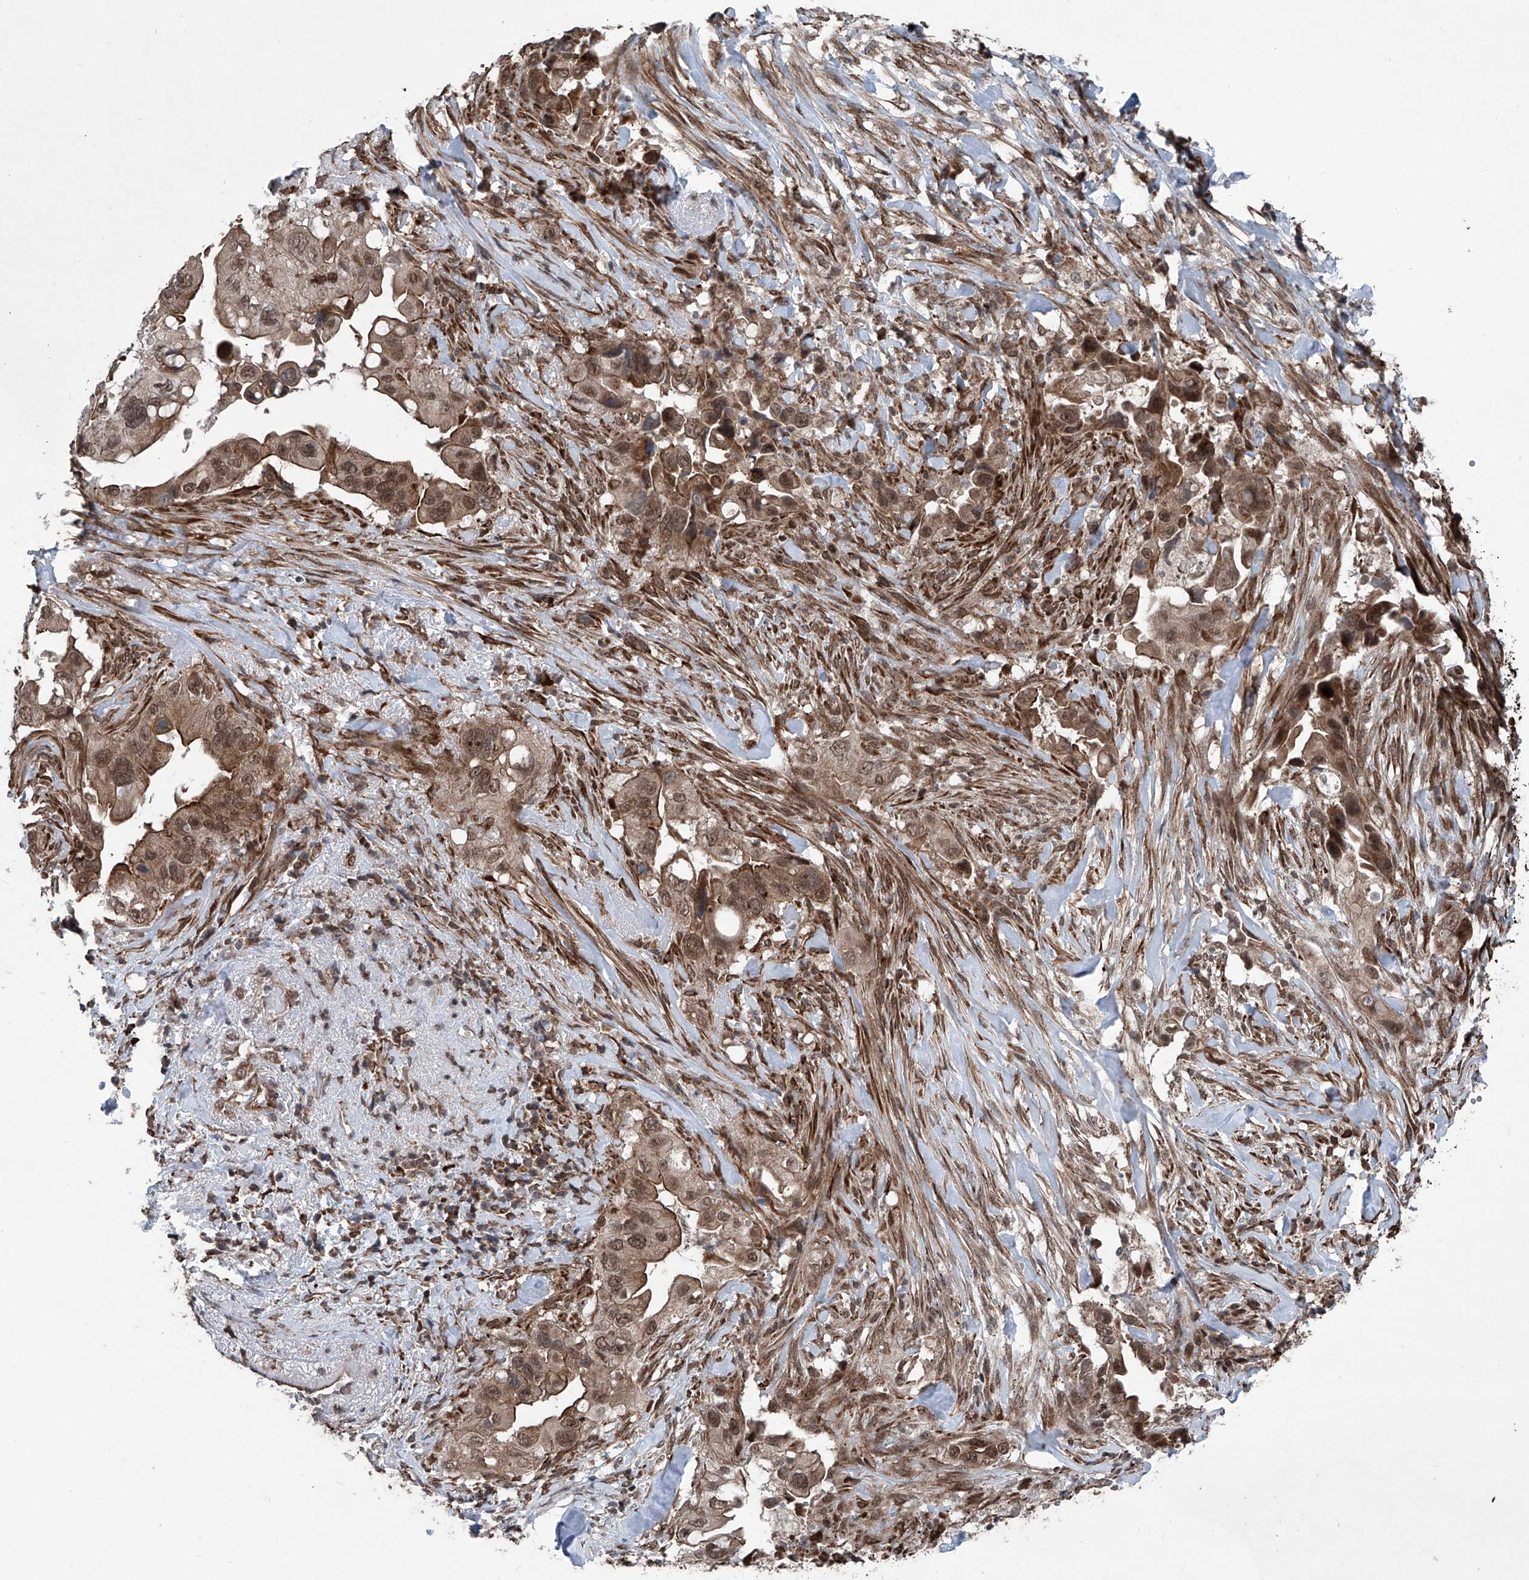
{"staining": {"intensity": "moderate", "quantity": ">75%", "location": "cytoplasmic/membranous,nuclear"}, "tissue": "pancreatic cancer", "cell_type": "Tumor cells", "image_type": "cancer", "snomed": [{"axis": "morphology", "description": "Inflammation, NOS"}, {"axis": "morphology", "description": "Adenocarcinoma, NOS"}, {"axis": "topography", "description": "Pancreas"}], "caption": "Protein expression analysis of pancreatic adenocarcinoma reveals moderate cytoplasmic/membranous and nuclear positivity in approximately >75% of tumor cells.", "gene": "COA7", "patient": {"sex": "female", "age": 56}}